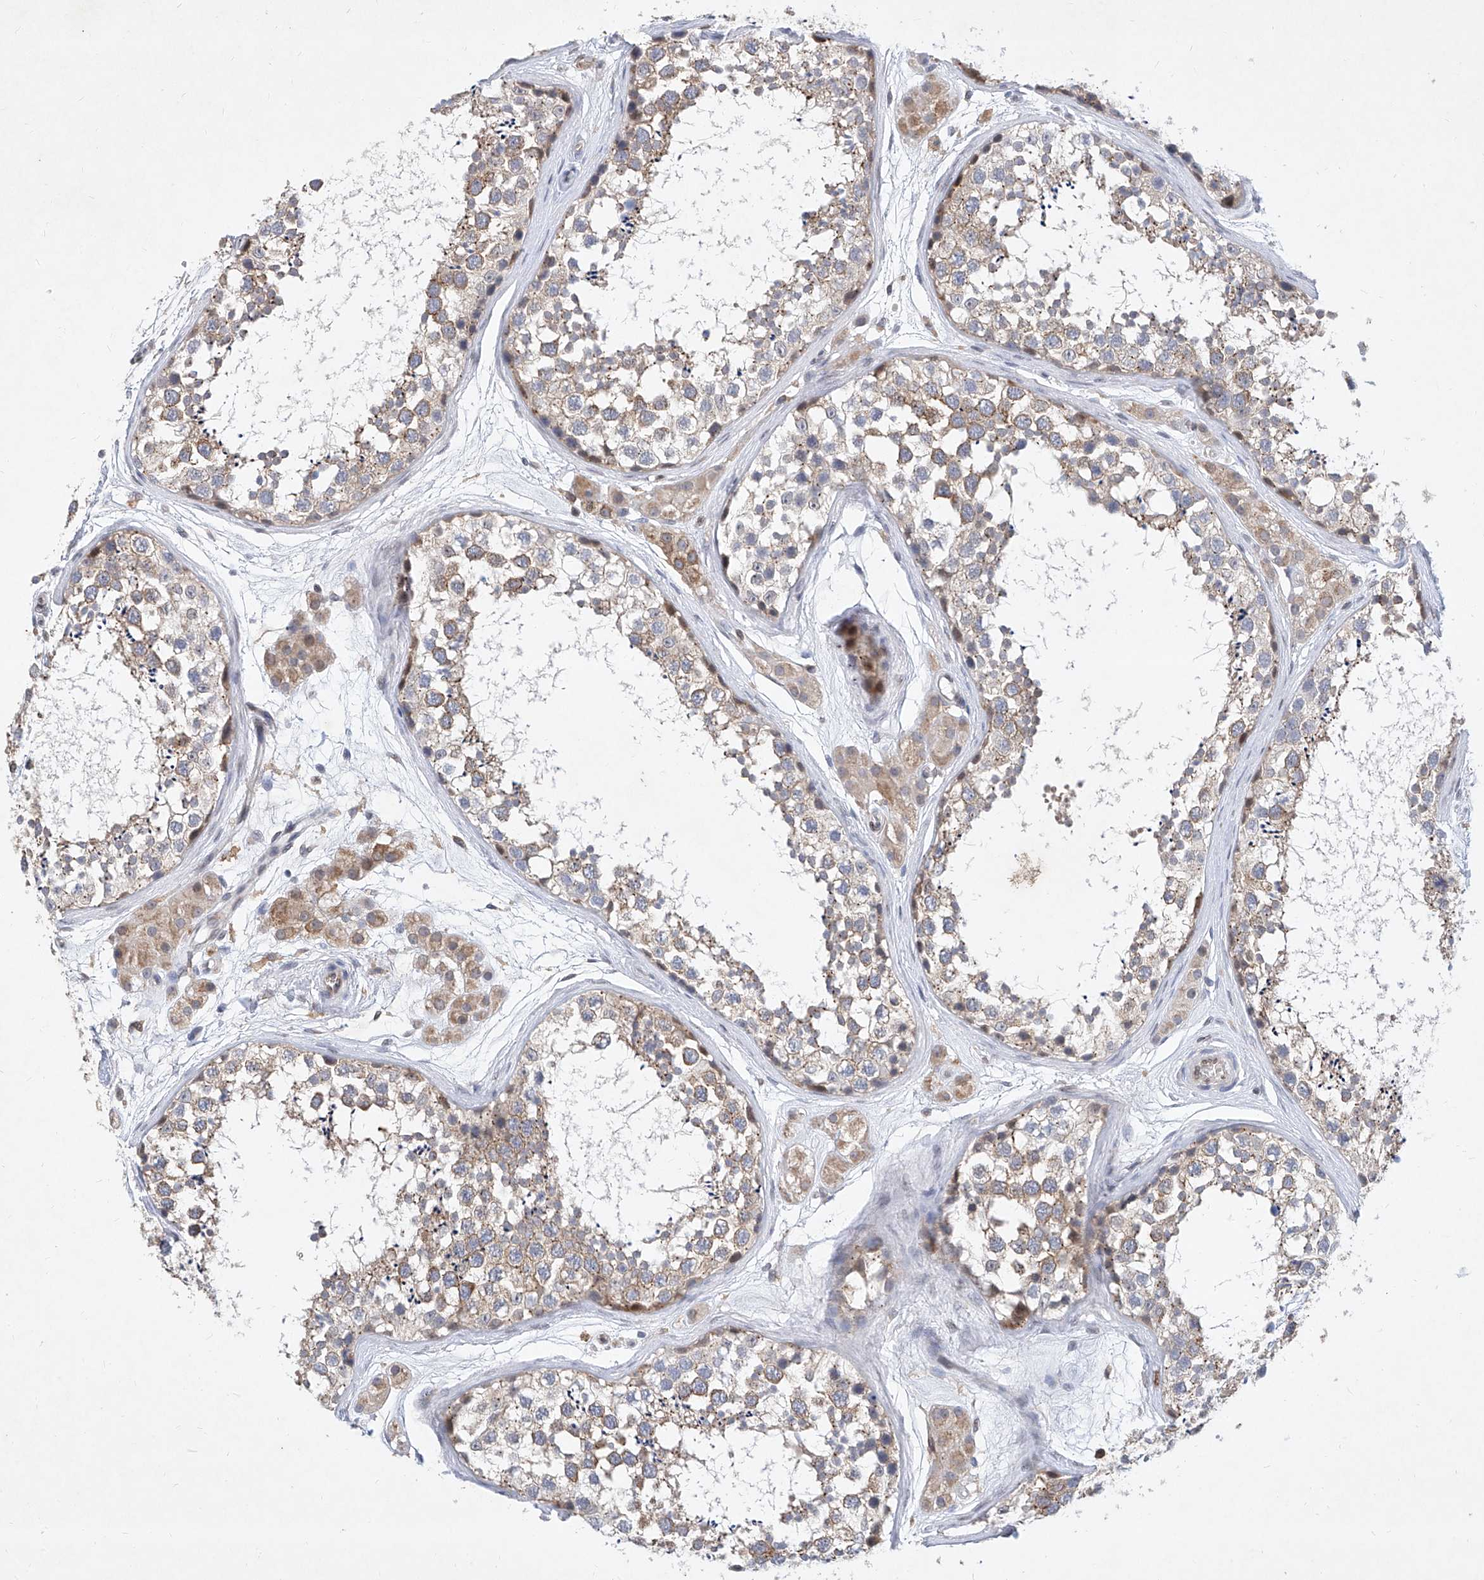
{"staining": {"intensity": "weak", "quantity": "25%-75%", "location": "cytoplasmic/membranous"}, "tissue": "testis", "cell_type": "Cells in seminiferous ducts", "image_type": "normal", "snomed": [{"axis": "morphology", "description": "Normal tissue, NOS"}, {"axis": "topography", "description": "Testis"}], "caption": "Benign testis exhibits weak cytoplasmic/membranous expression in approximately 25%-75% of cells in seminiferous ducts.", "gene": "MX2", "patient": {"sex": "male", "age": 56}}